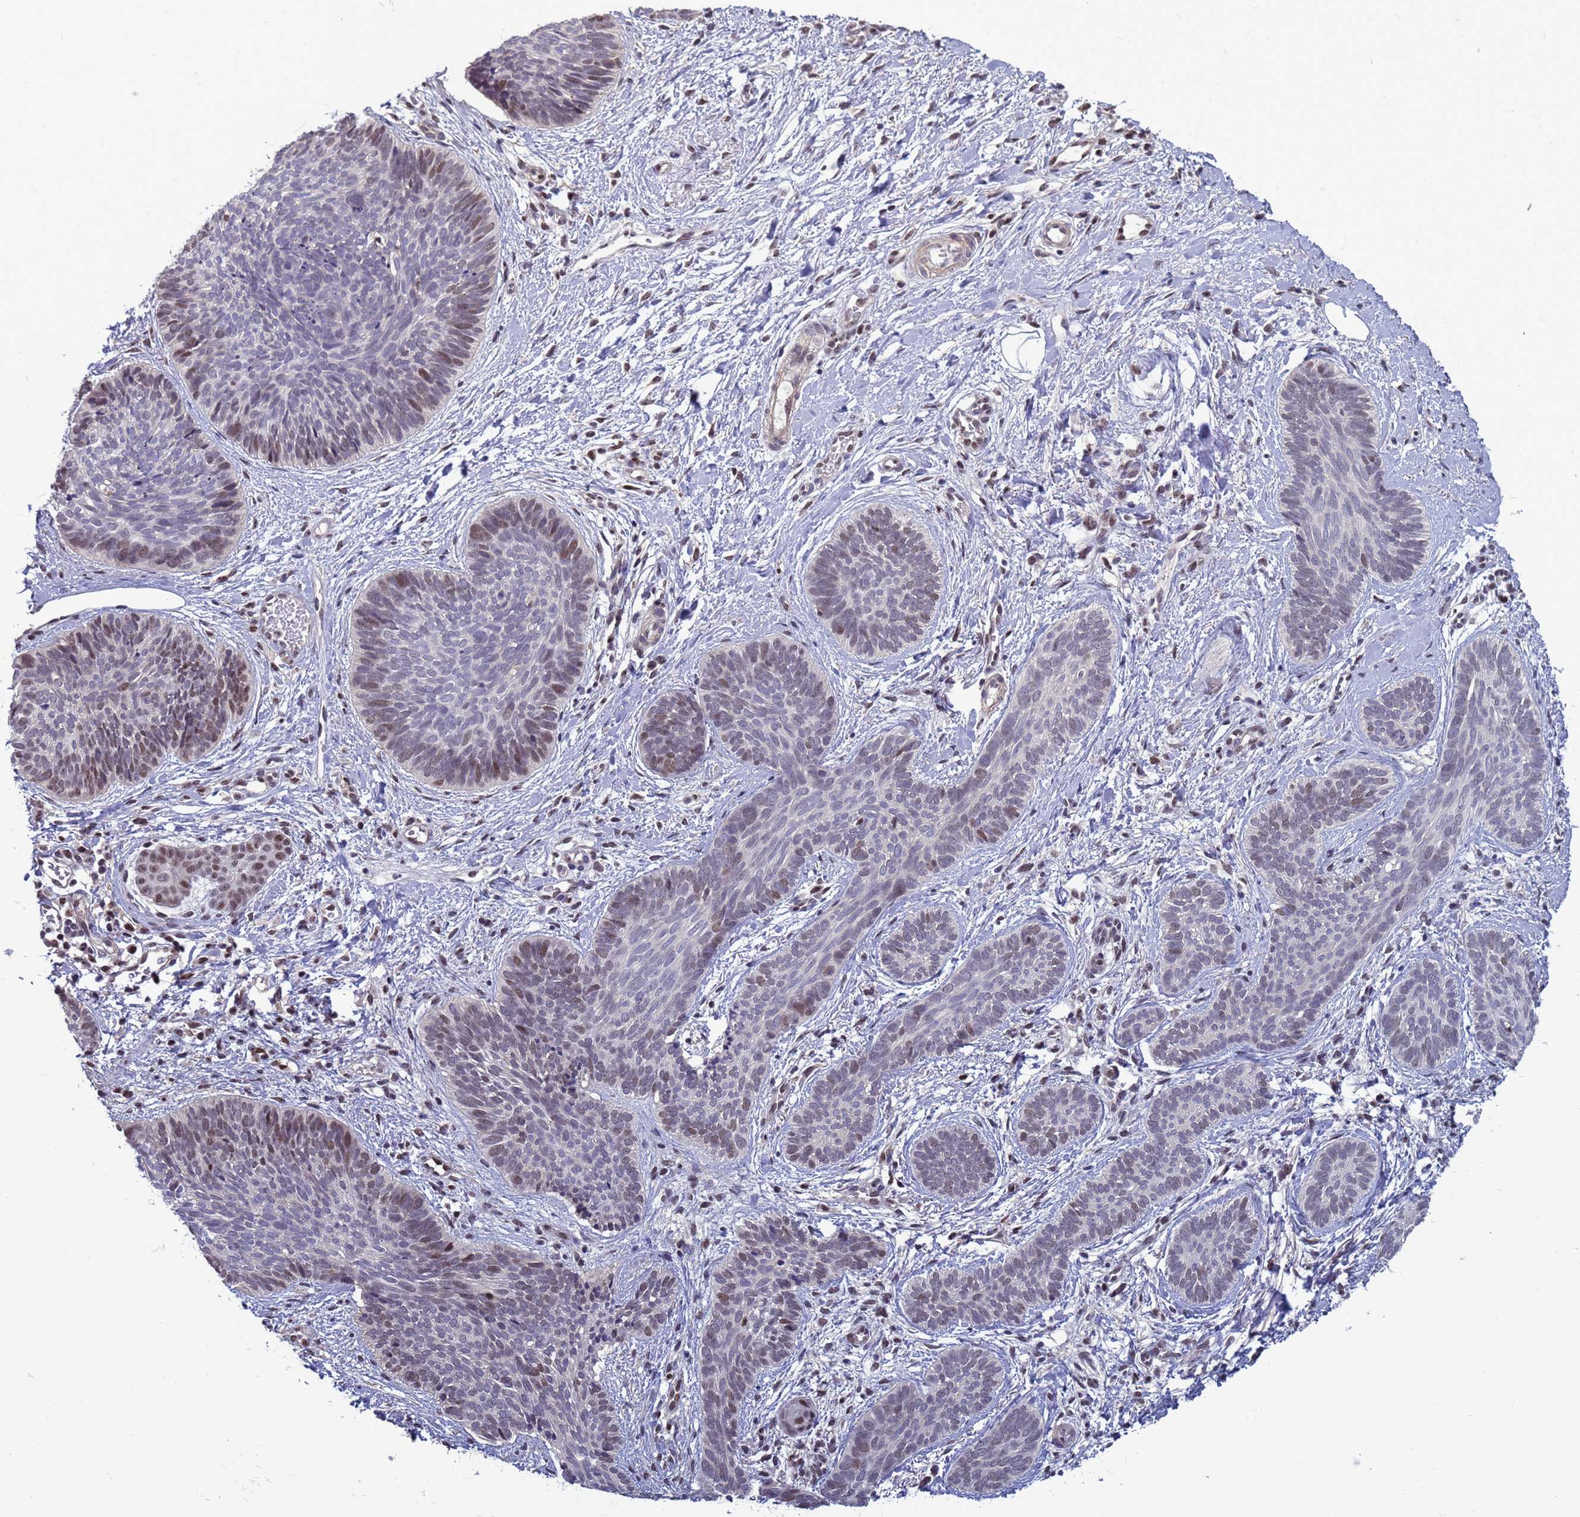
{"staining": {"intensity": "moderate", "quantity": "<25%", "location": "nuclear"}, "tissue": "skin cancer", "cell_type": "Tumor cells", "image_type": "cancer", "snomed": [{"axis": "morphology", "description": "Basal cell carcinoma"}, {"axis": "topography", "description": "Skin"}], "caption": "Protein staining displays moderate nuclear expression in about <25% of tumor cells in basal cell carcinoma (skin).", "gene": "NSL1", "patient": {"sex": "female", "age": 81}}